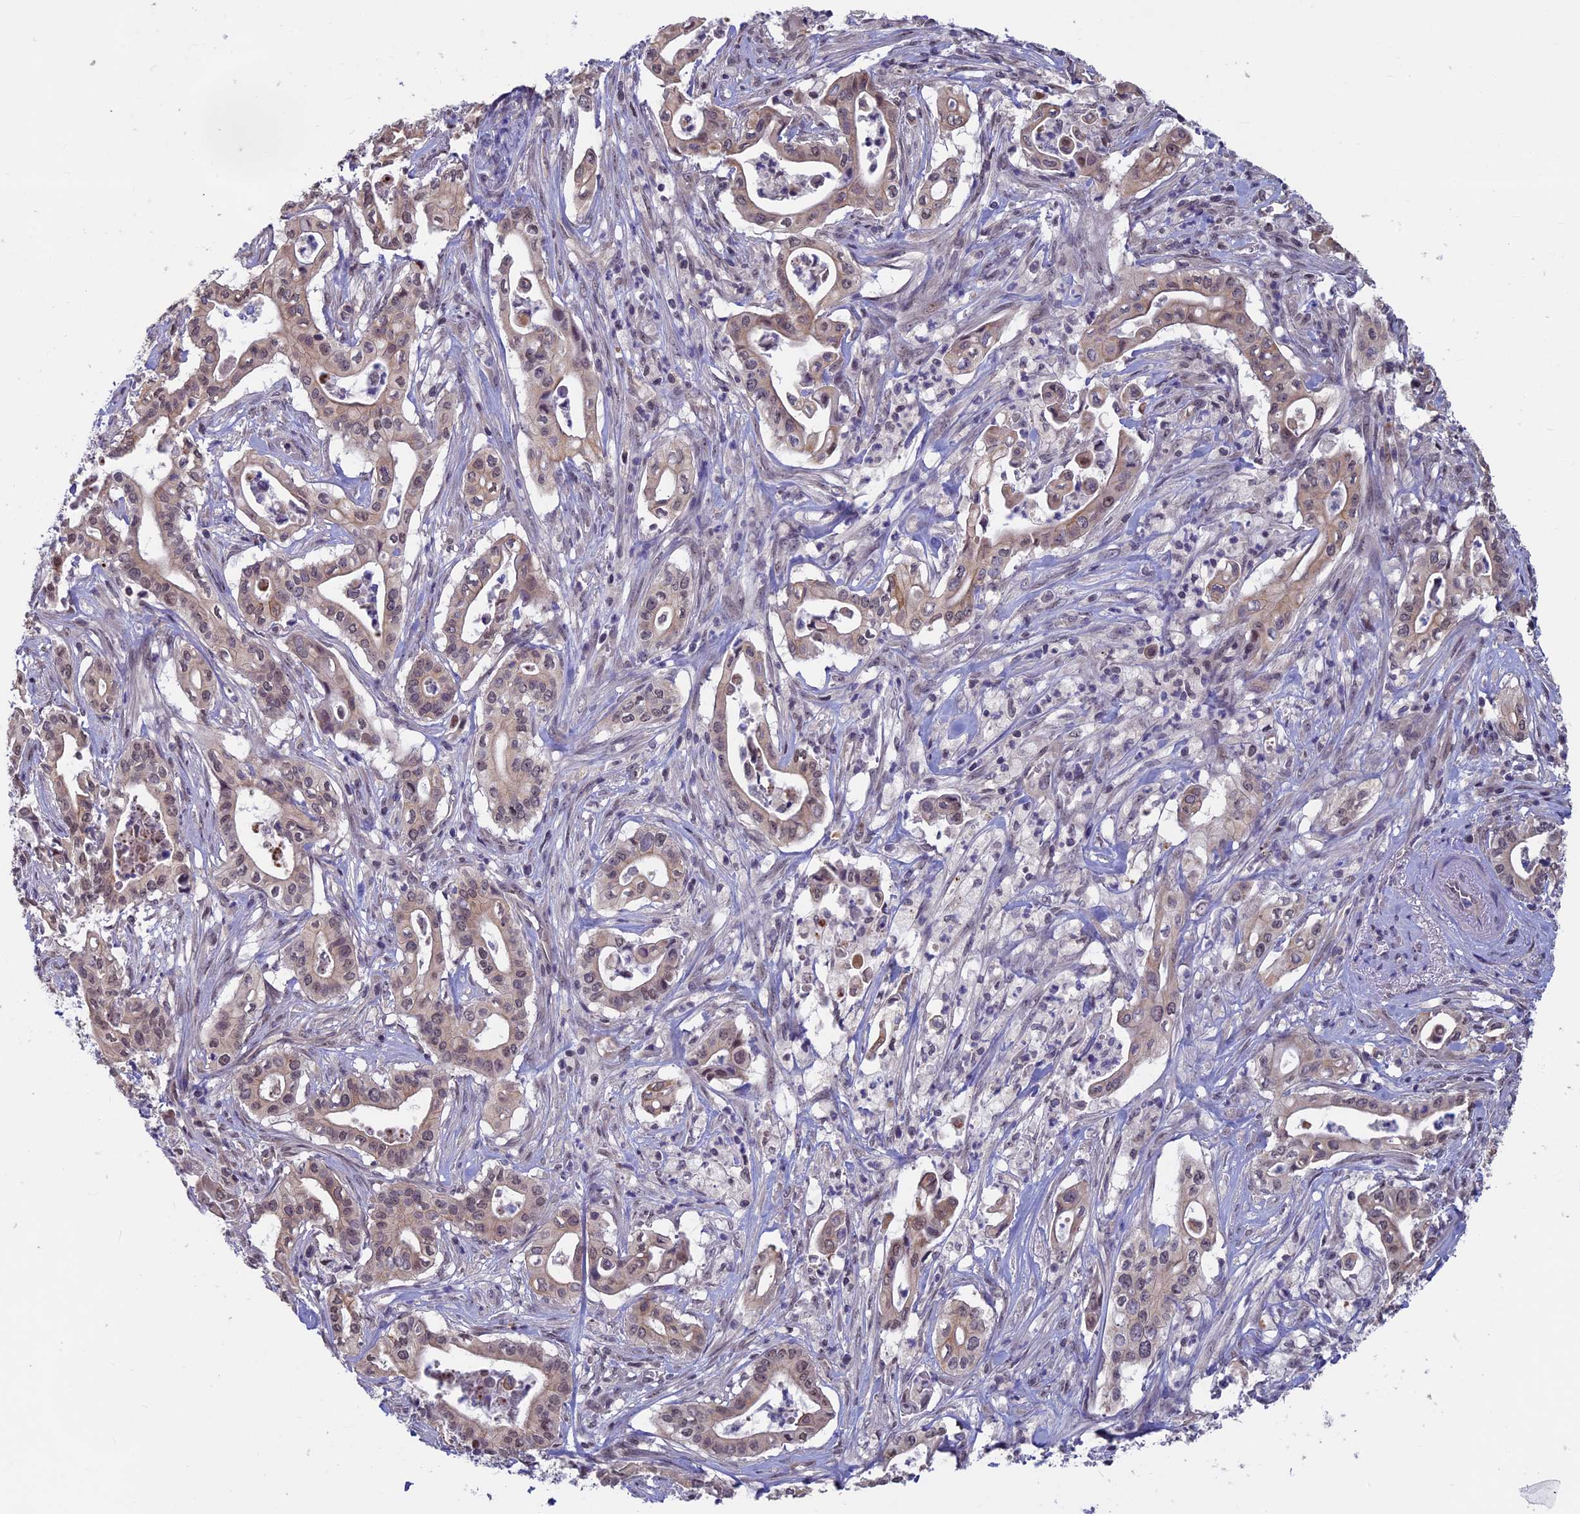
{"staining": {"intensity": "weak", "quantity": ">75%", "location": "cytoplasmic/membranous,nuclear"}, "tissue": "pancreatic cancer", "cell_type": "Tumor cells", "image_type": "cancer", "snomed": [{"axis": "morphology", "description": "Adenocarcinoma, NOS"}, {"axis": "topography", "description": "Pancreas"}], "caption": "Protein expression analysis of pancreatic cancer (adenocarcinoma) shows weak cytoplasmic/membranous and nuclear positivity in approximately >75% of tumor cells. The protein of interest is stained brown, and the nuclei are stained in blue (DAB IHC with brightfield microscopy, high magnification).", "gene": "SPIRE1", "patient": {"sex": "female", "age": 77}}